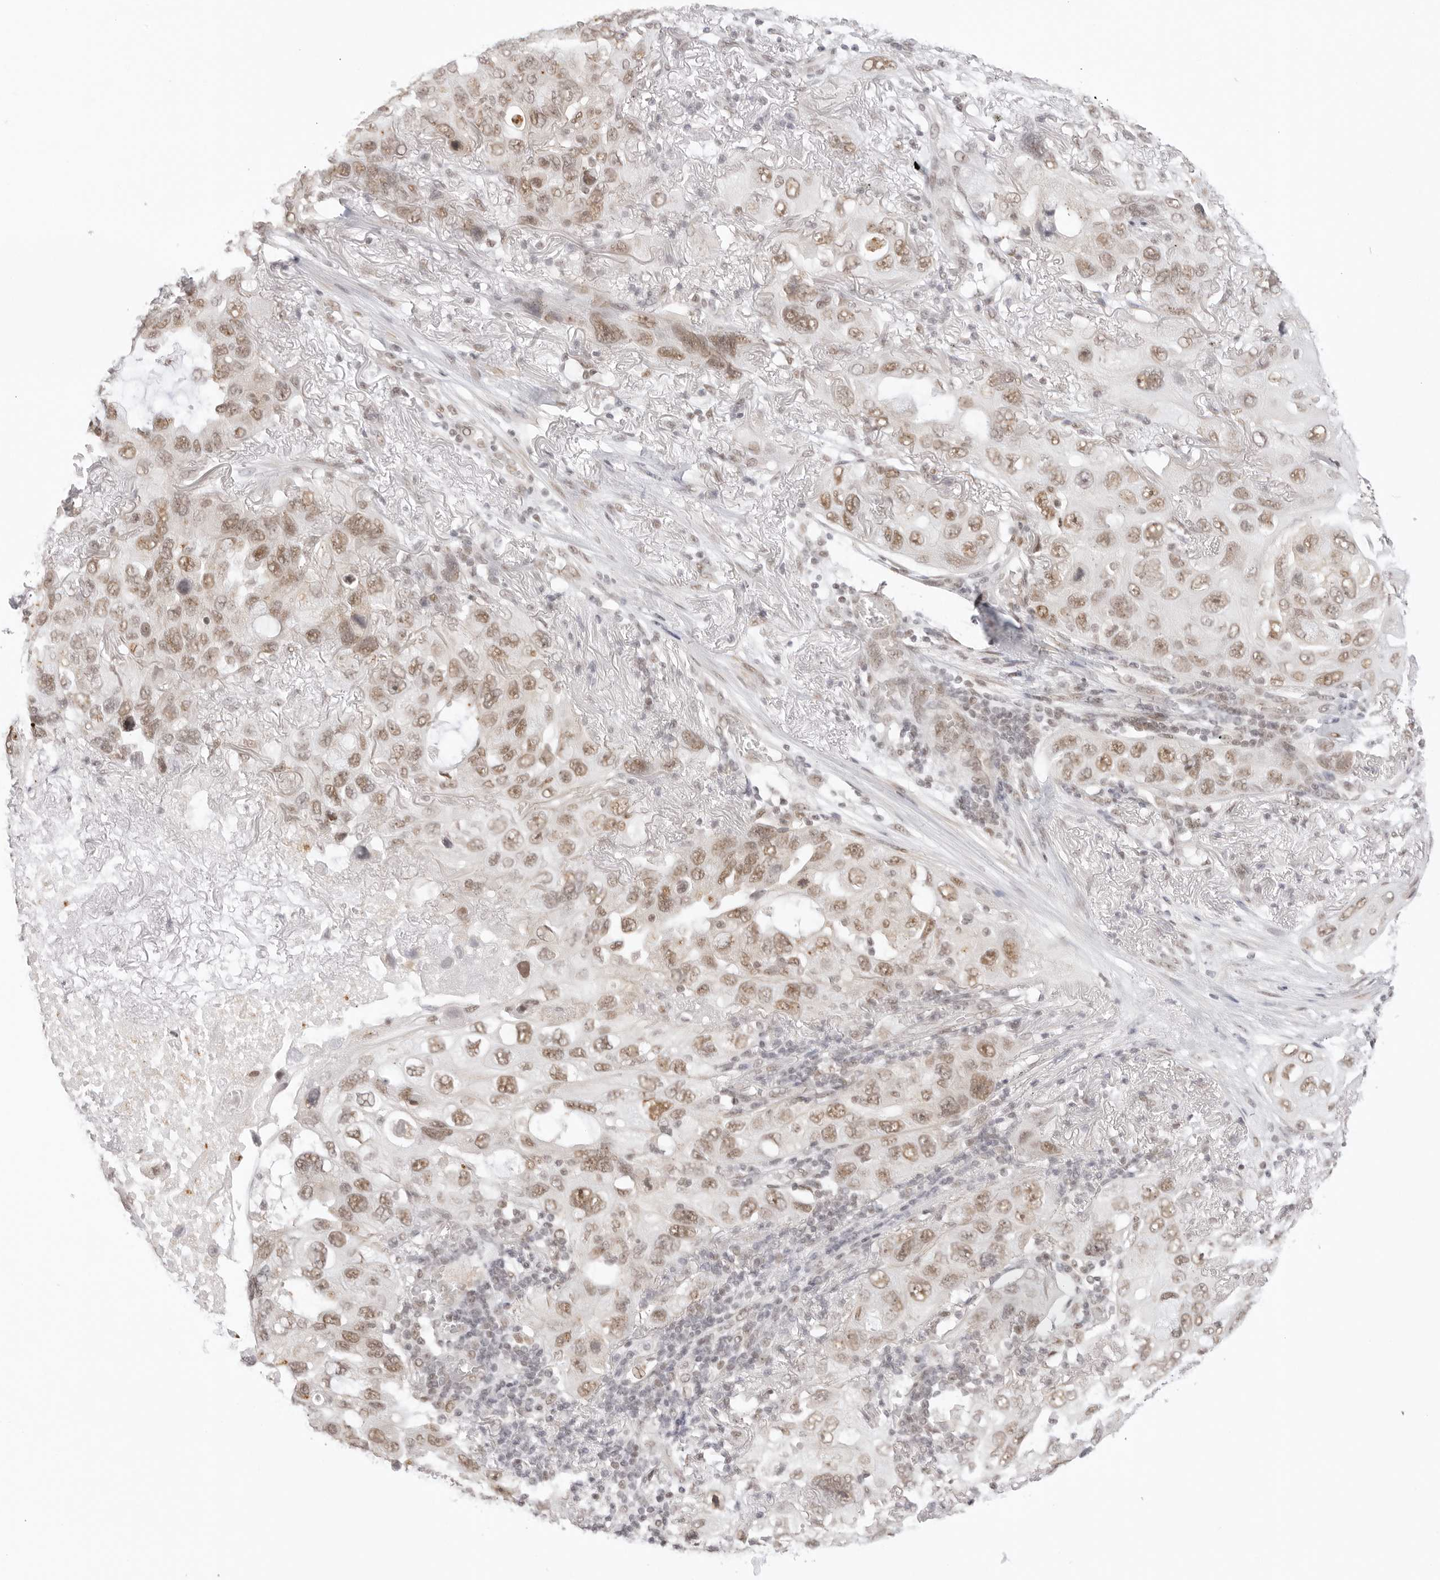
{"staining": {"intensity": "moderate", "quantity": ">75%", "location": "nuclear"}, "tissue": "lung cancer", "cell_type": "Tumor cells", "image_type": "cancer", "snomed": [{"axis": "morphology", "description": "Squamous cell carcinoma, NOS"}, {"axis": "topography", "description": "Lung"}], "caption": "Protein staining of lung cancer tissue shows moderate nuclear staining in about >75% of tumor cells.", "gene": "TCIM", "patient": {"sex": "female", "age": 73}}